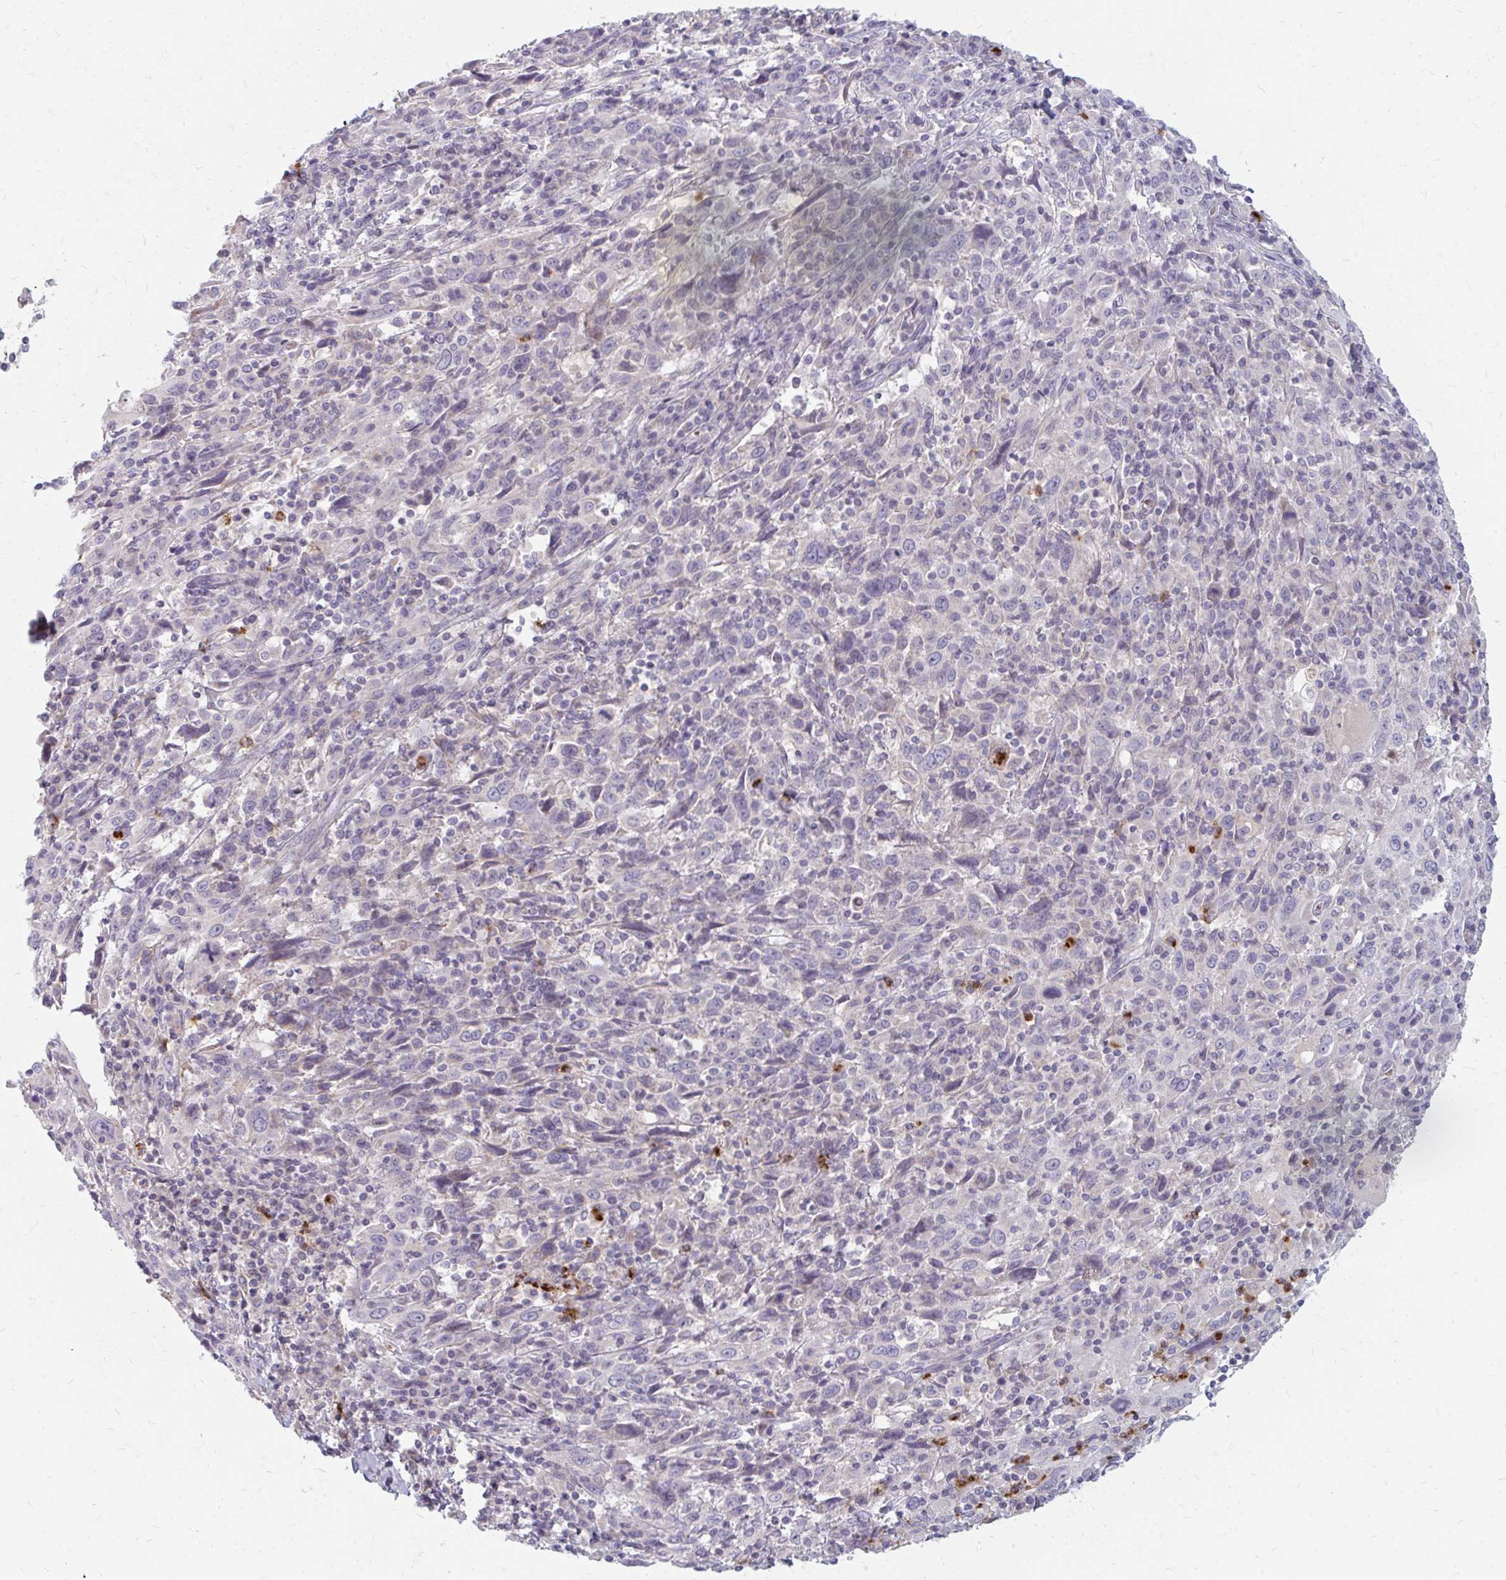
{"staining": {"intensity": "negative", "quantity": "none", "location": "none"}, "tissue": "cervical cancer", "cell_type": "Tumor cells", "image_type": "cancer", "snomed": [{"axis": "morphology", "description": "Squamous cell carcinoma, NOS"}, {"axis": "topography", "description": "Cervix"}], "caption": "Immunohistochemistry (IHC) of cervical cancer (squamous cell carcinoma) reveals no expression in tumor cells.", "gene": "RAB33A", "patient": {"sex": "female", "age": 46}}